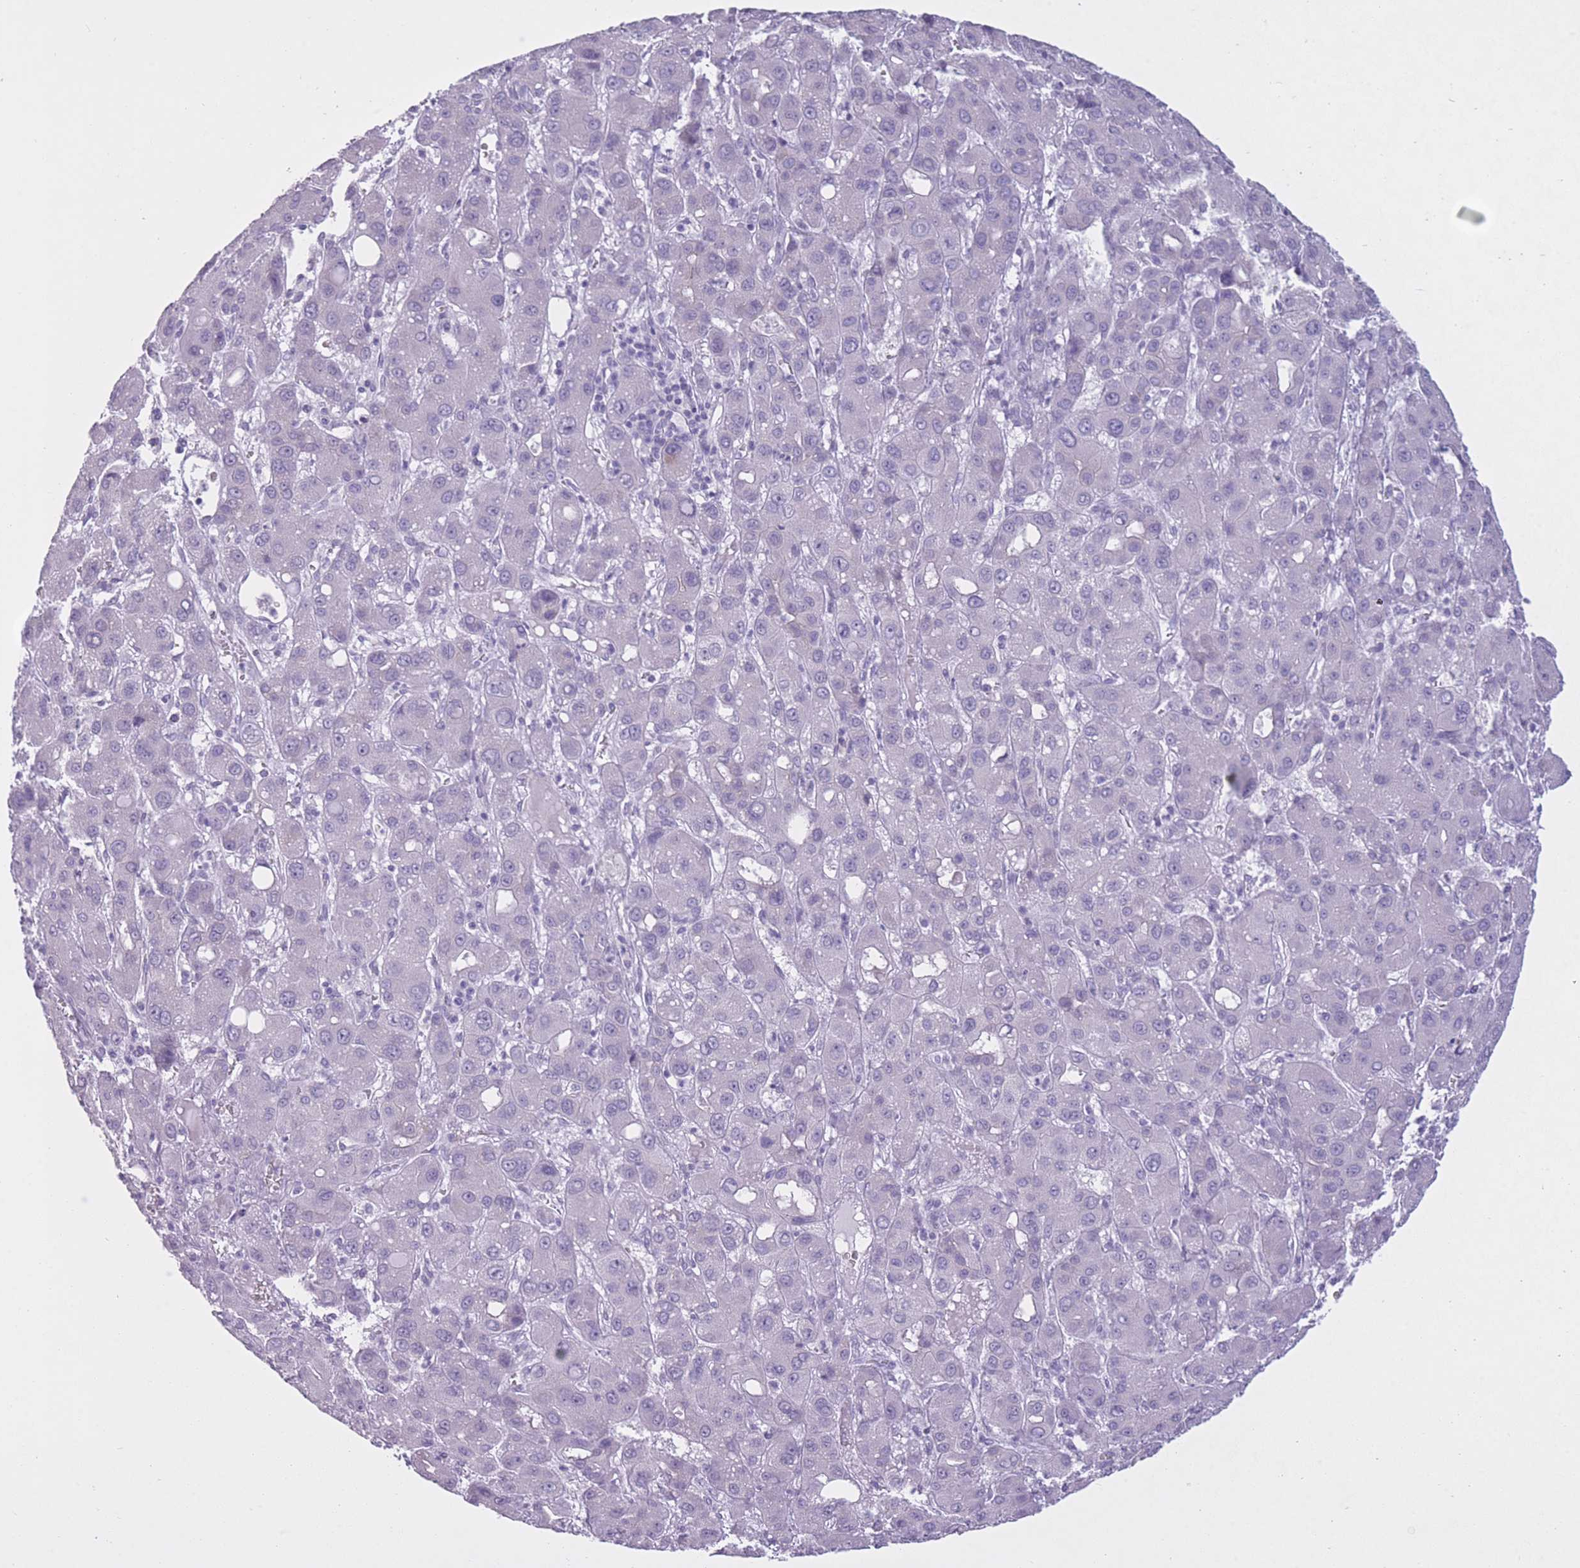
{"staining": {"intensity": "negative", "quantity": "none", "location": "none"}, "tissue": "liver cancer", "cell_type": "Tumor cells", "image_type": "cancer", "snomed": [{"axis": "morphology", "description": "Carcinoma, Hepatocellular, NOS"}, {"axis": "topography", "description": "Liver"}], "caption": "An immunohistochemistry micrograph of liver hepatocellular carcinoma is shown. There is no staining in tumor cells of liver hepatocellular carcinoma.", "gene": "GOLGA6D", "patient": {"sex": "male", "age": 55}}